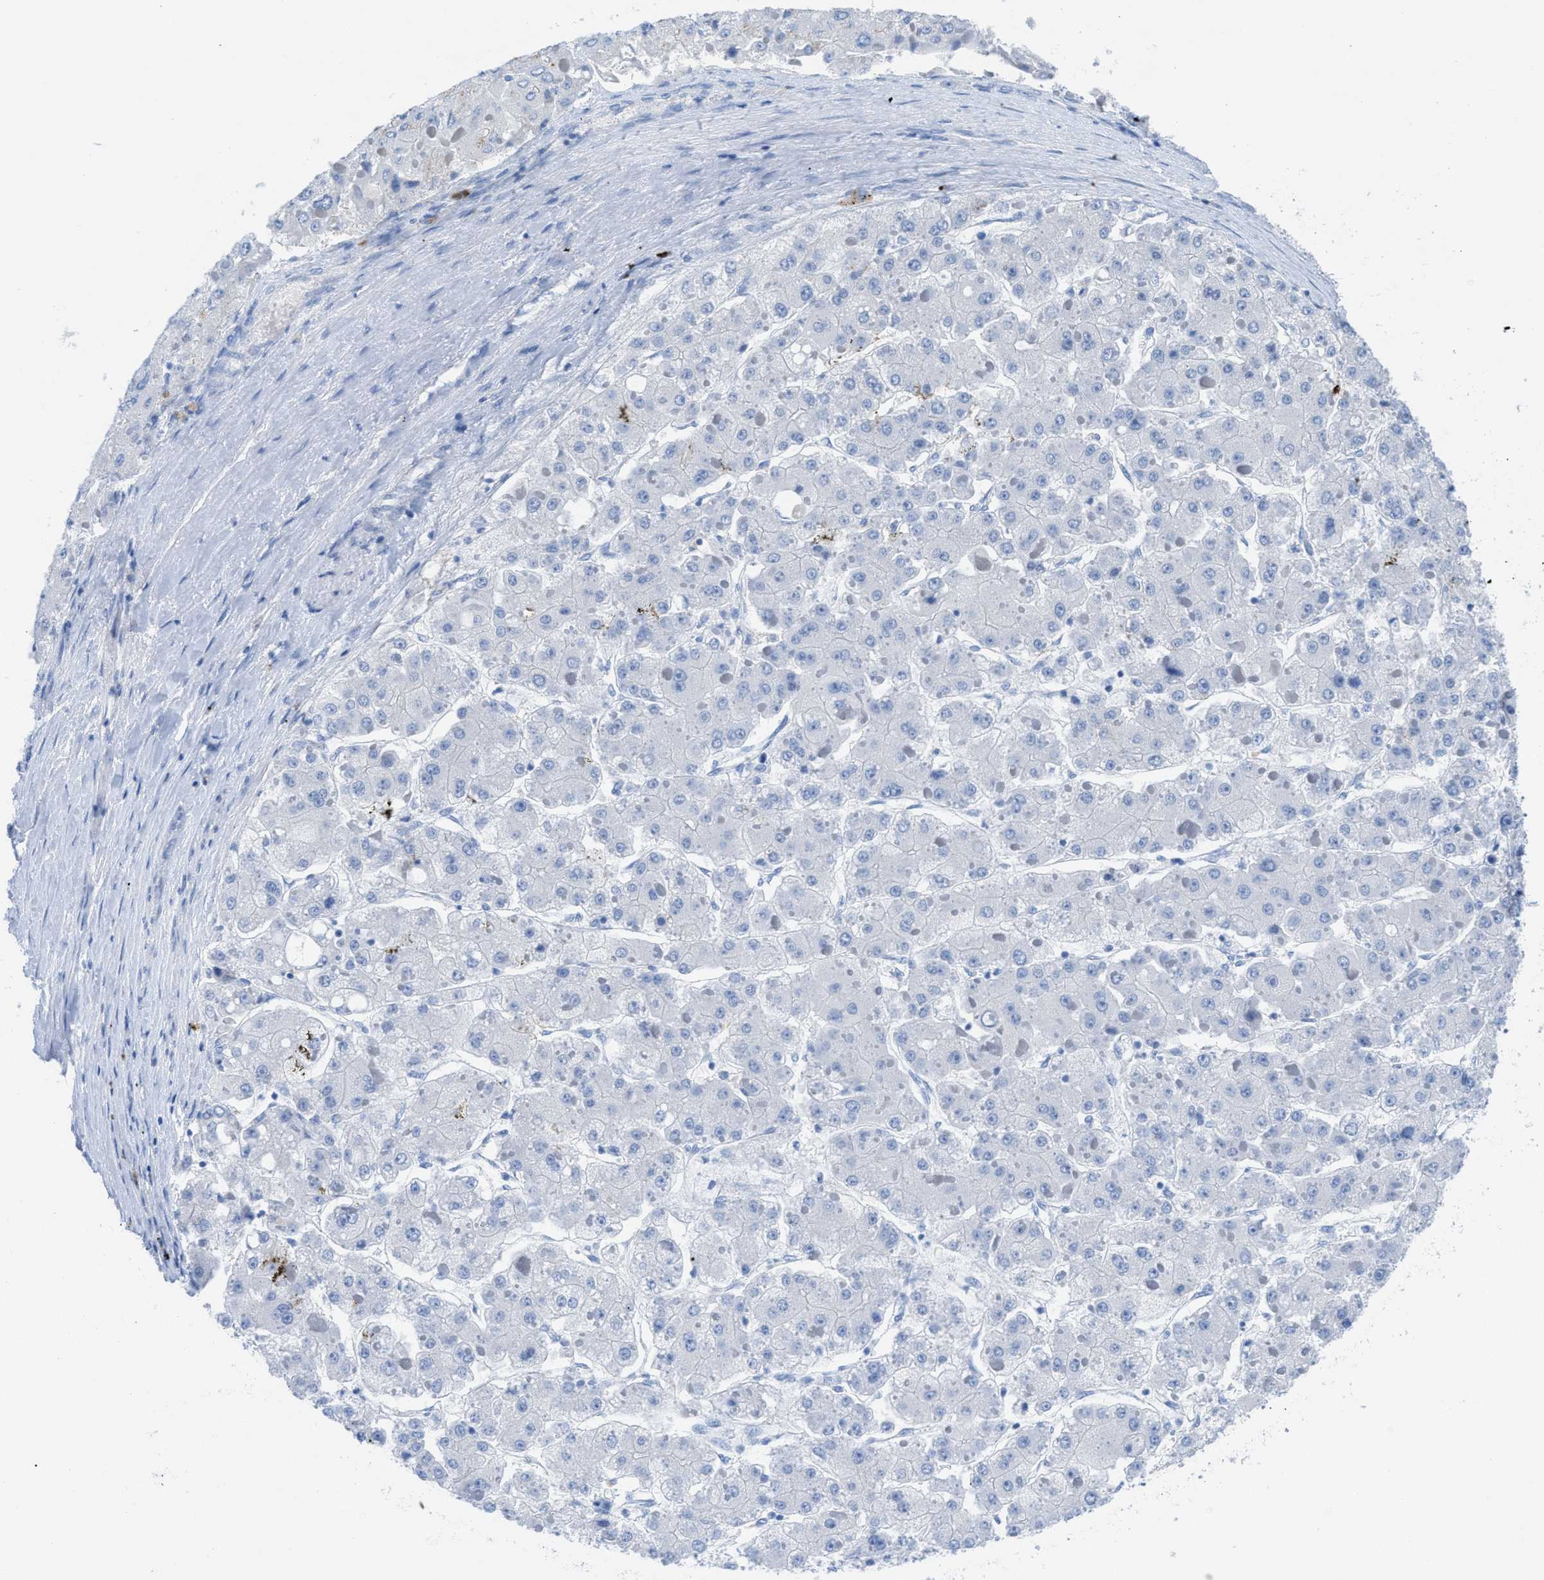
{"staining": {"intensity": "negative", "quantity": "none", "location": "none"}, "tissue": "liver cancer", "cell_type": "Tumor cells", "image_type": "cancer", "snomed": [{"axis": "morphology", "description": "Carcinoma, Hepatocellular, NOS"}, {"axis": "topography", "description": "Liver"}], "caption": "This is a histopathology image of immunohistochemistry (IHC) staining of liver hepatocellular carcinoma, which shows no positivity in tumor cells.", "gene": "TCL1A", "patient": {"sex": "female", "age": 73}}